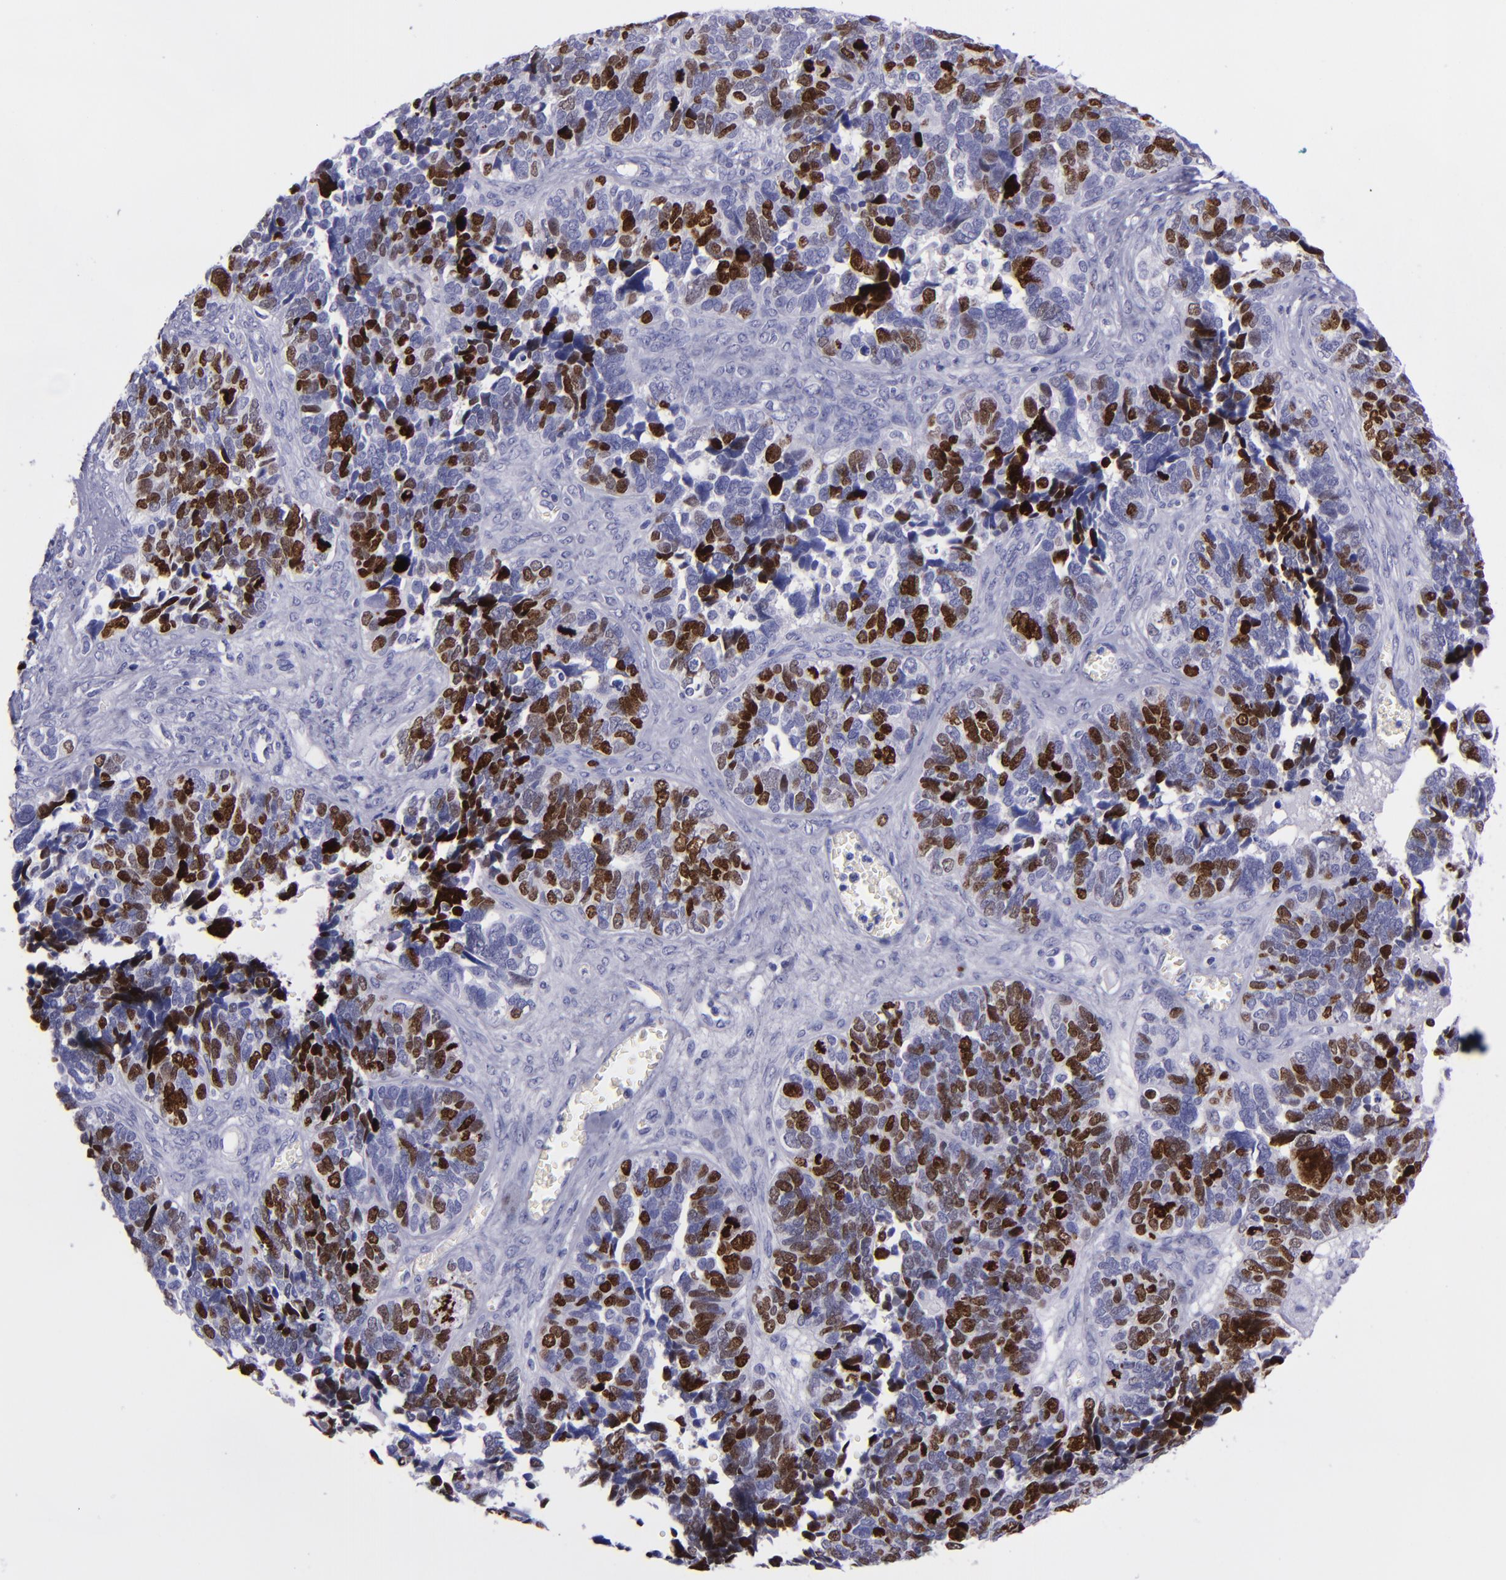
{"staining": {"intensity": "strong", "quantity": ">75%", "location": "nuclear"}, "tissue": "ovarian cancer", "cell_type": "Tumor cells", "image_type": "cancer", "snomed": [{"axis": "morphology", "description": "Cystadenocarcinoma, serous, NOS"}, {"axis": "topography", "description": "Ovary"}], "caption": "This histopathology image exhibits immunohistochemistry (IHC) staining of human ovarian cancer, with high strong nuclear staining in approximately >75% of tumor cells.", "gene": "TOP2A", "patient": {"sex": "female", "age": 77}}